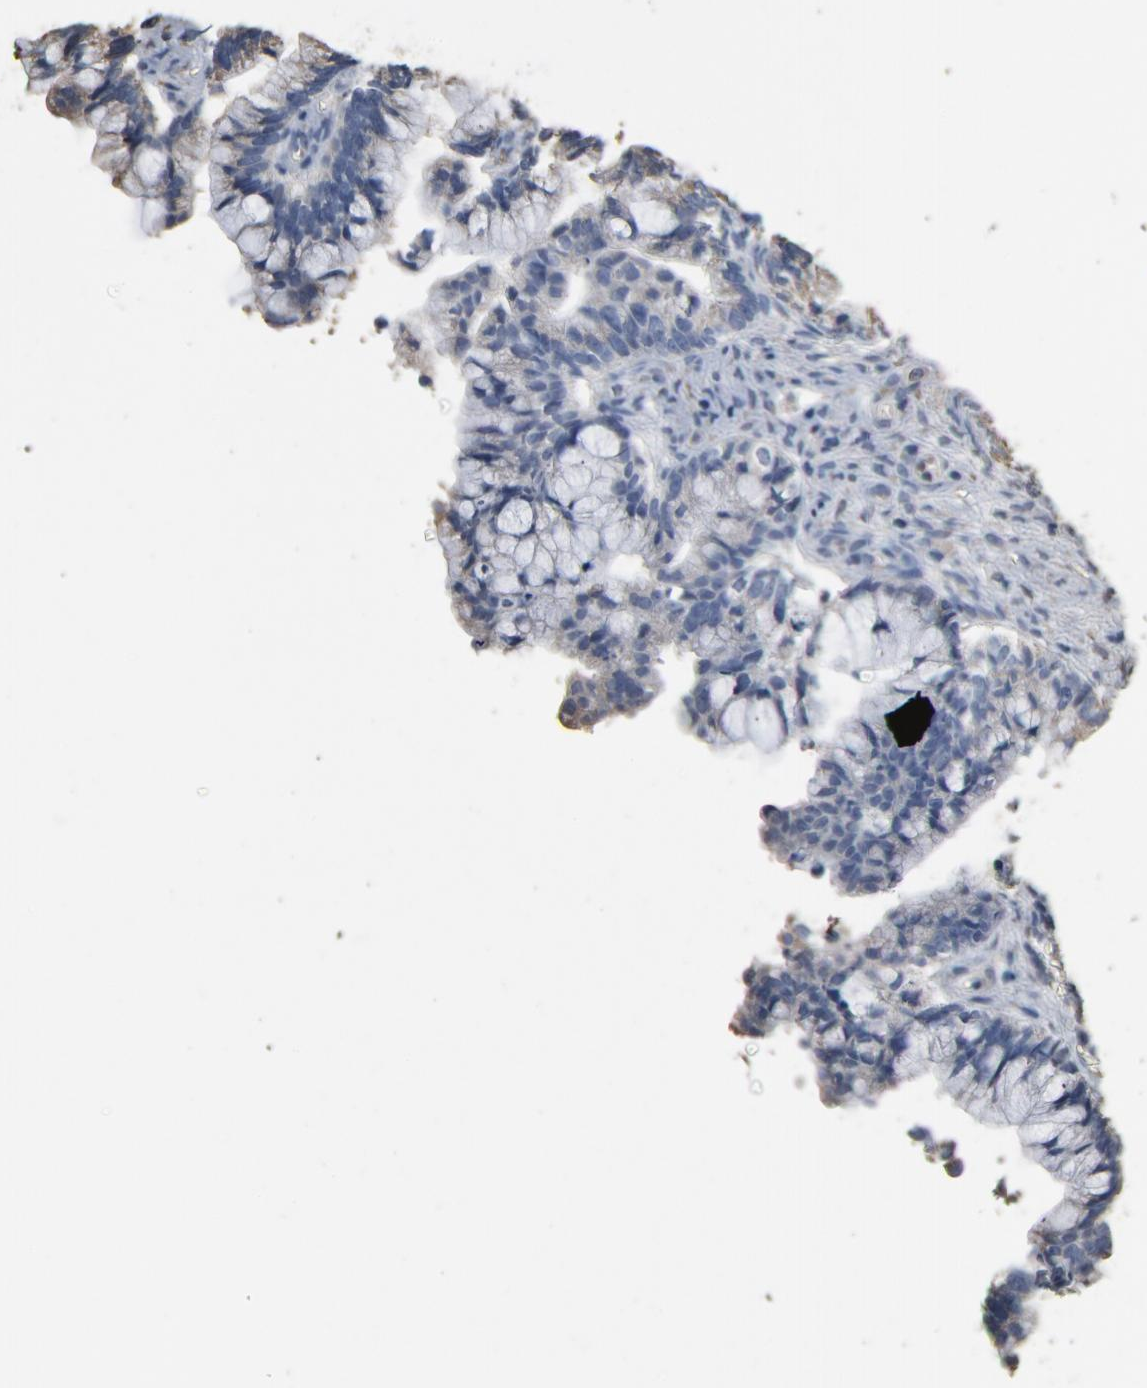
{"staining": {"intensity": "weak", "quantity": "<25%", "location": "cytoplasmic/membranous"}, "tissue": "cervical cancer", "cell_type": "Tumor cells", "image_type": "cancer", "snomed": [{"axis": "morphology", "description": "Adenocarcinoma, NOS"}, {"axis": "topography", "description": "Cervix"}], "caption": "Cervical cancer stained for a protein using IHC reveals no expression tumor cells.", "gene": "SOX6", "patient": {"sex": "female", "age": 44}}